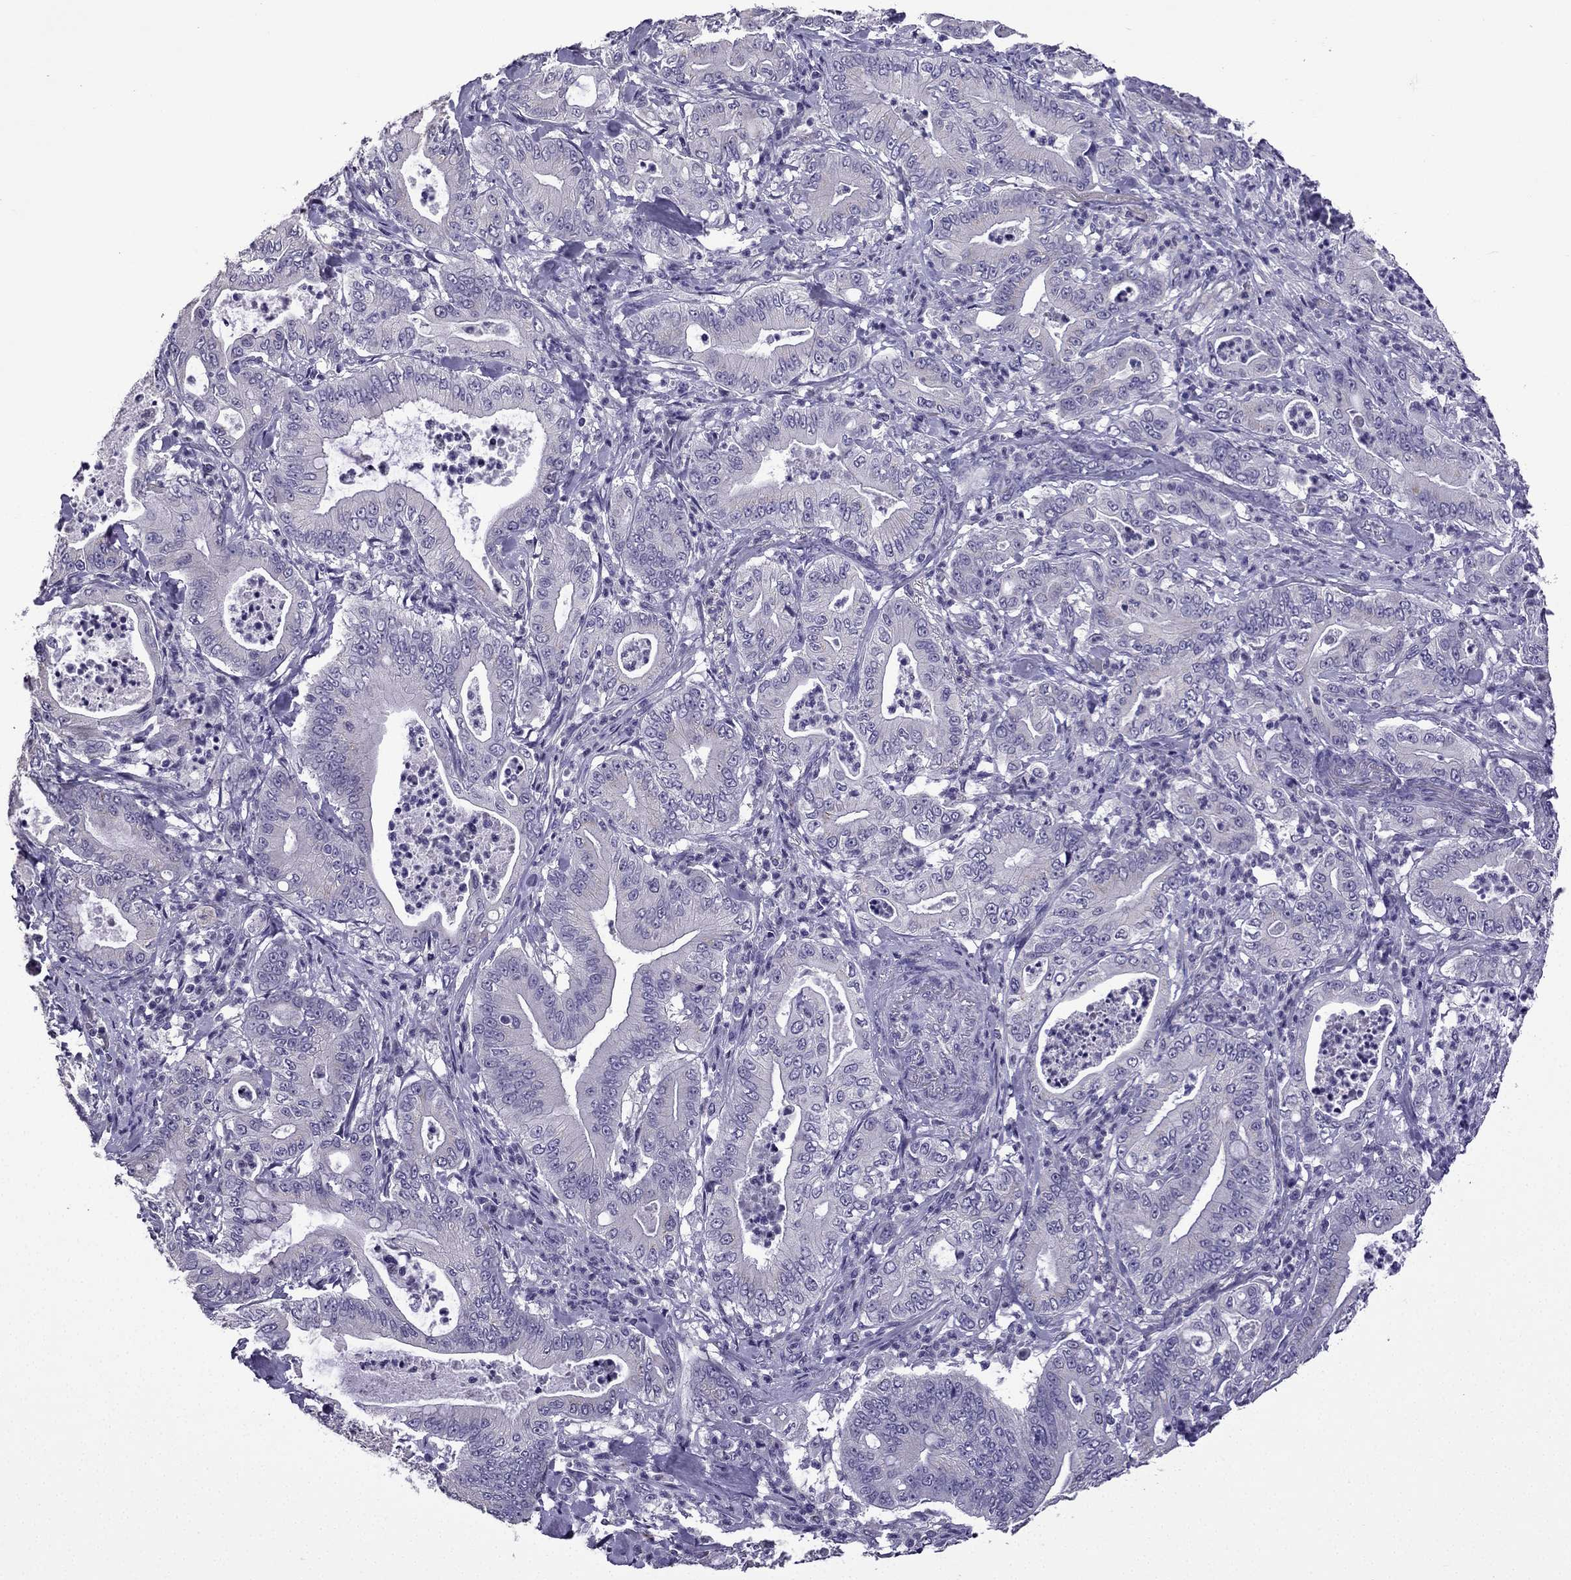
{"staining": {"intensity": "negative", "quantity": "none", "location": "none"}, "tissue": "pancreatic cancer", "cell_type": "Tumor cells", "image_type": "cancer", "snomed": [{"axis": "morphology", "description": "Adenocarcinoma, NOS"}, {"axis": "topography", "description": "Pancreas"}], "caption": "This is an immunohistochemistry (IHC) image of human pancreatic cancer. There is no staining in tumor cells.", "gene": "TTN", "patient": {"sex": "male", "age": 71}}